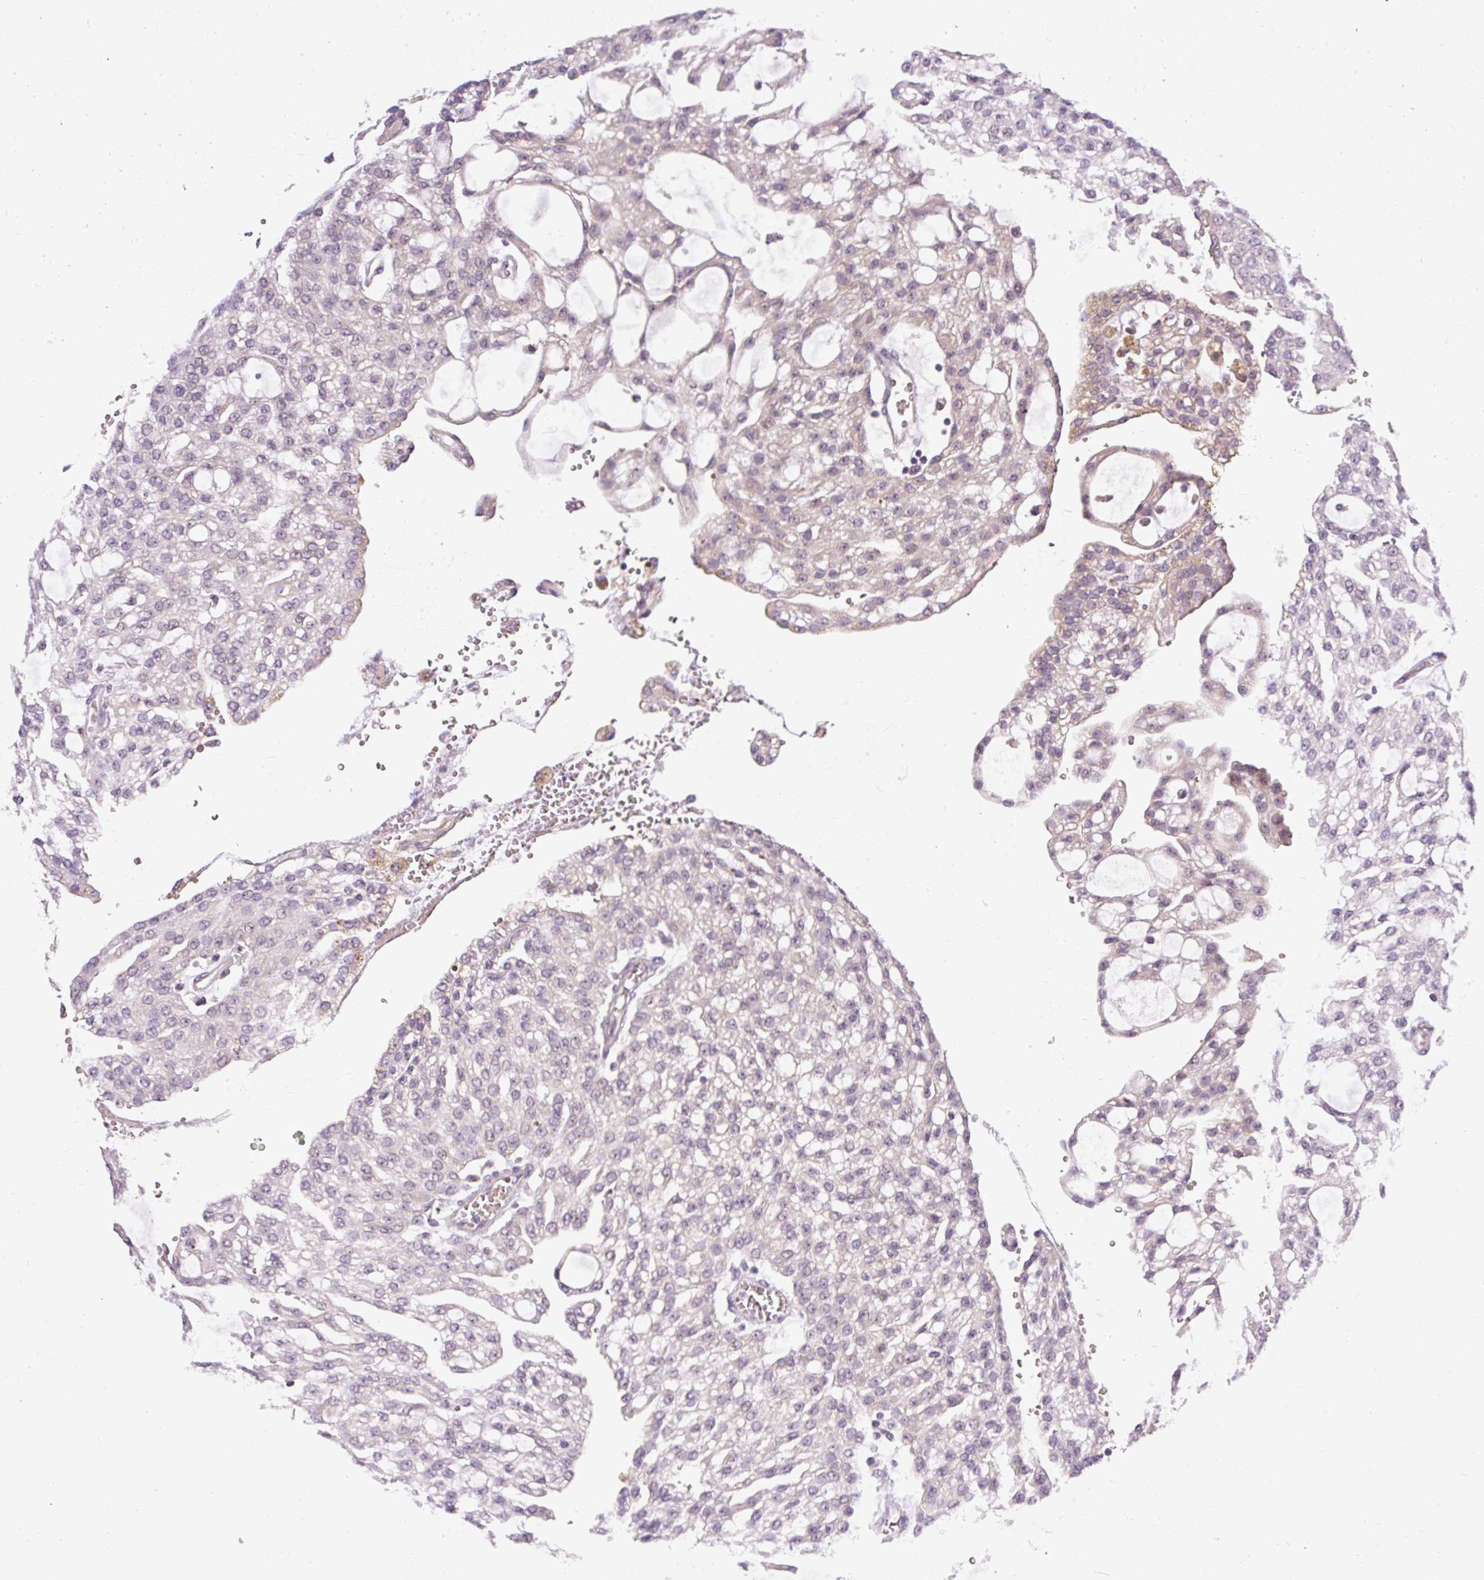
{"staining": {"intensity": "negative", "quantity": "none", "location": "none"}, "tissue": "renal cancer", "cell_type": "Tumor cells", "image_type": "cancer", "snomed": [{"axis": "morphology", "description": "Adenocarcinoma, NOS"}, {"axis": "topography", "description": "Kidney"}], "caption": "Immunohistochemistry (IHC) of human adenocarcinoma (renal) demonstrates no expression in tumor cells.", "gene": "FAM117B", "patient": {"sex": "male", "age": 63}}